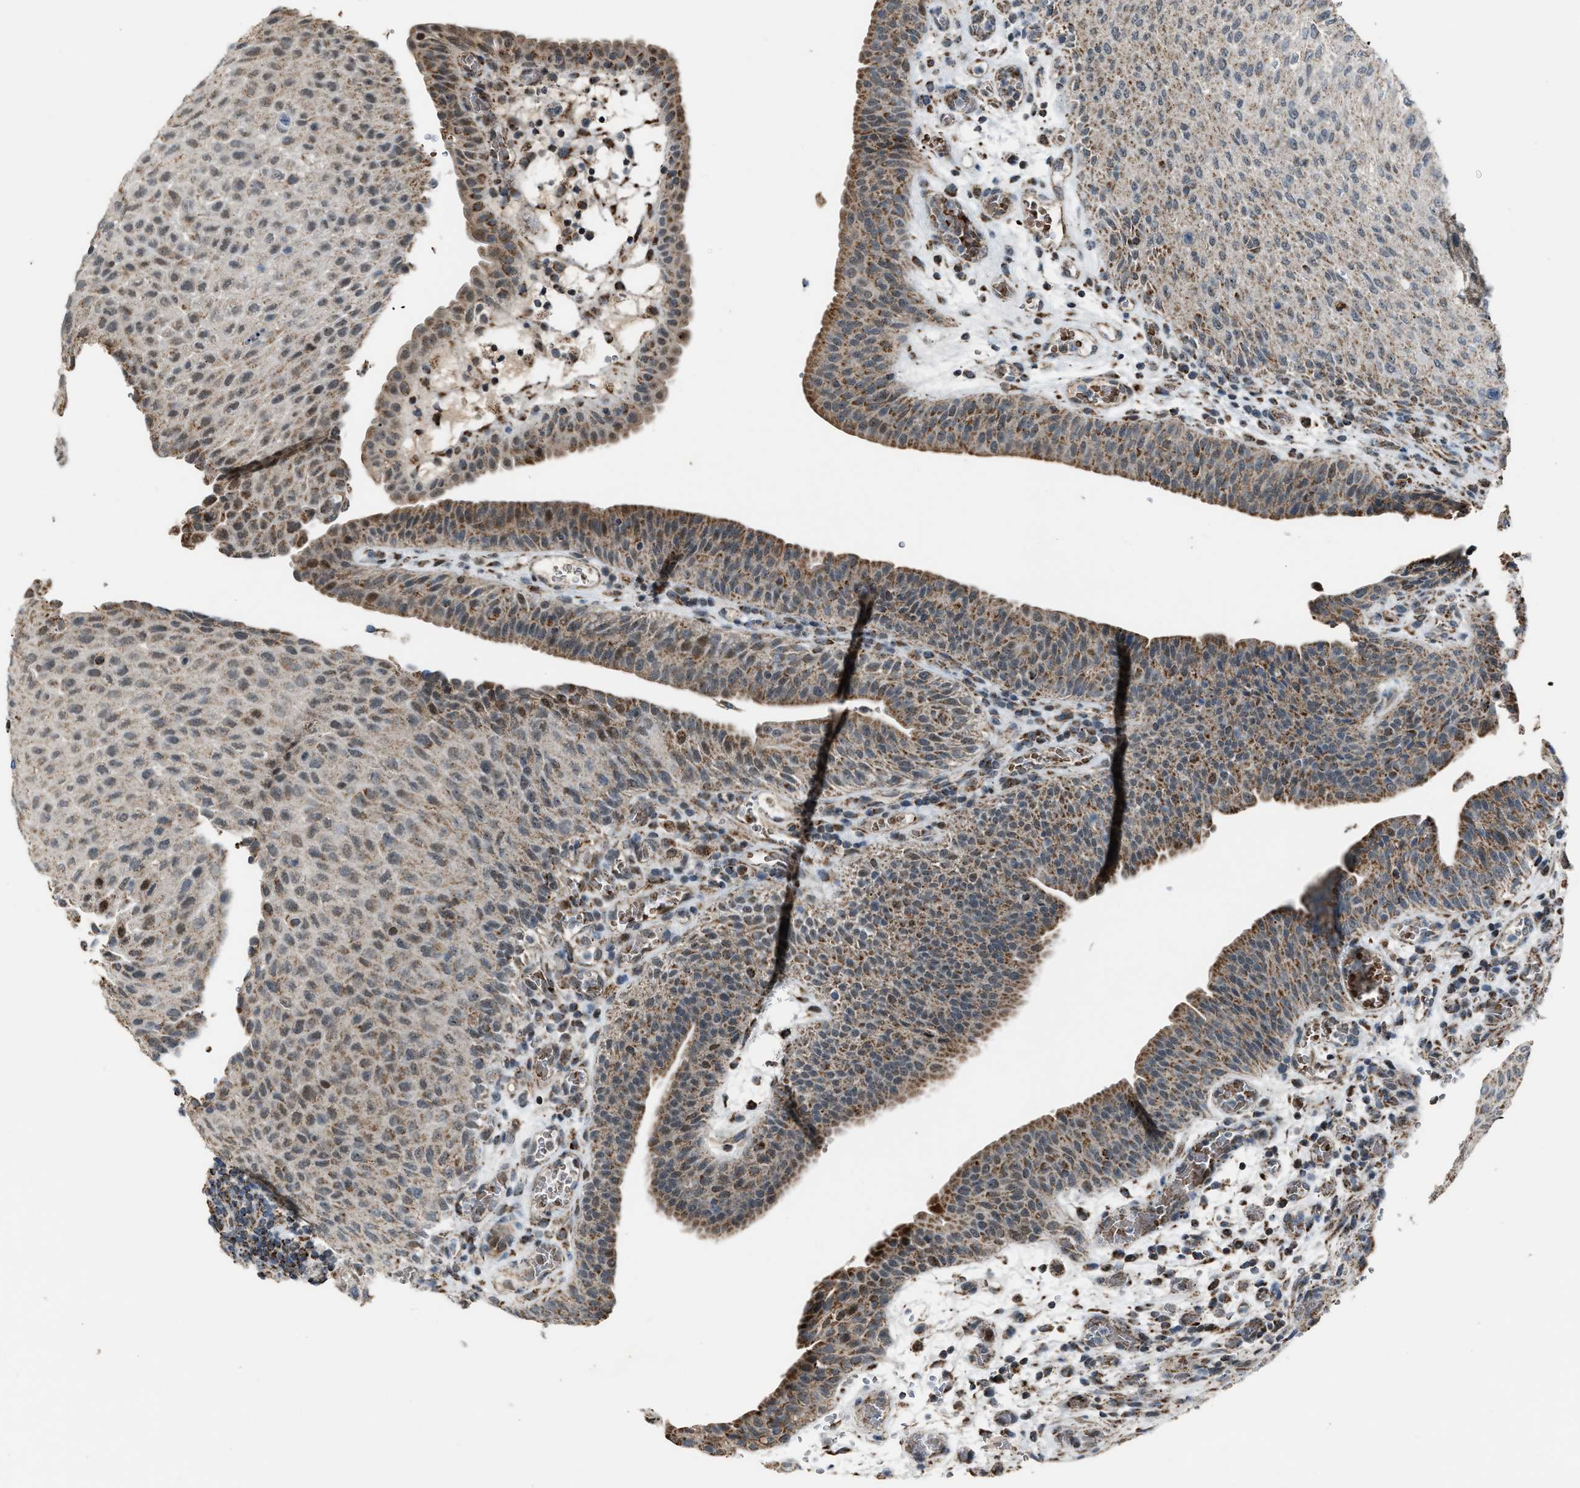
{"staining": {"intensity": "moderate", "quantity": "25%-75%", "location": "cytoplasmic/membranous"}, "tissue": "urothelial cancer", "cell_type": "Tumor cells", "image_type": "cancer", "snomed": [{"axis": "morphology", "description": "Urothelial carcinoma, Low grade"}, {"axis": "morphology", "description": "Urothelial carcinoma, High grade"}, {"axis": "topography", "description": "Urinary bladder"}], "caption": "Urothelial carcinoma (low-grade) was stained to show a protein in brown. There is medium levels of moderate cytoplasmic/membranous expression in about 25%-75% of tumor cells.", "gene": "CHN2", "patient": {"sex": "male", "age": 35}}